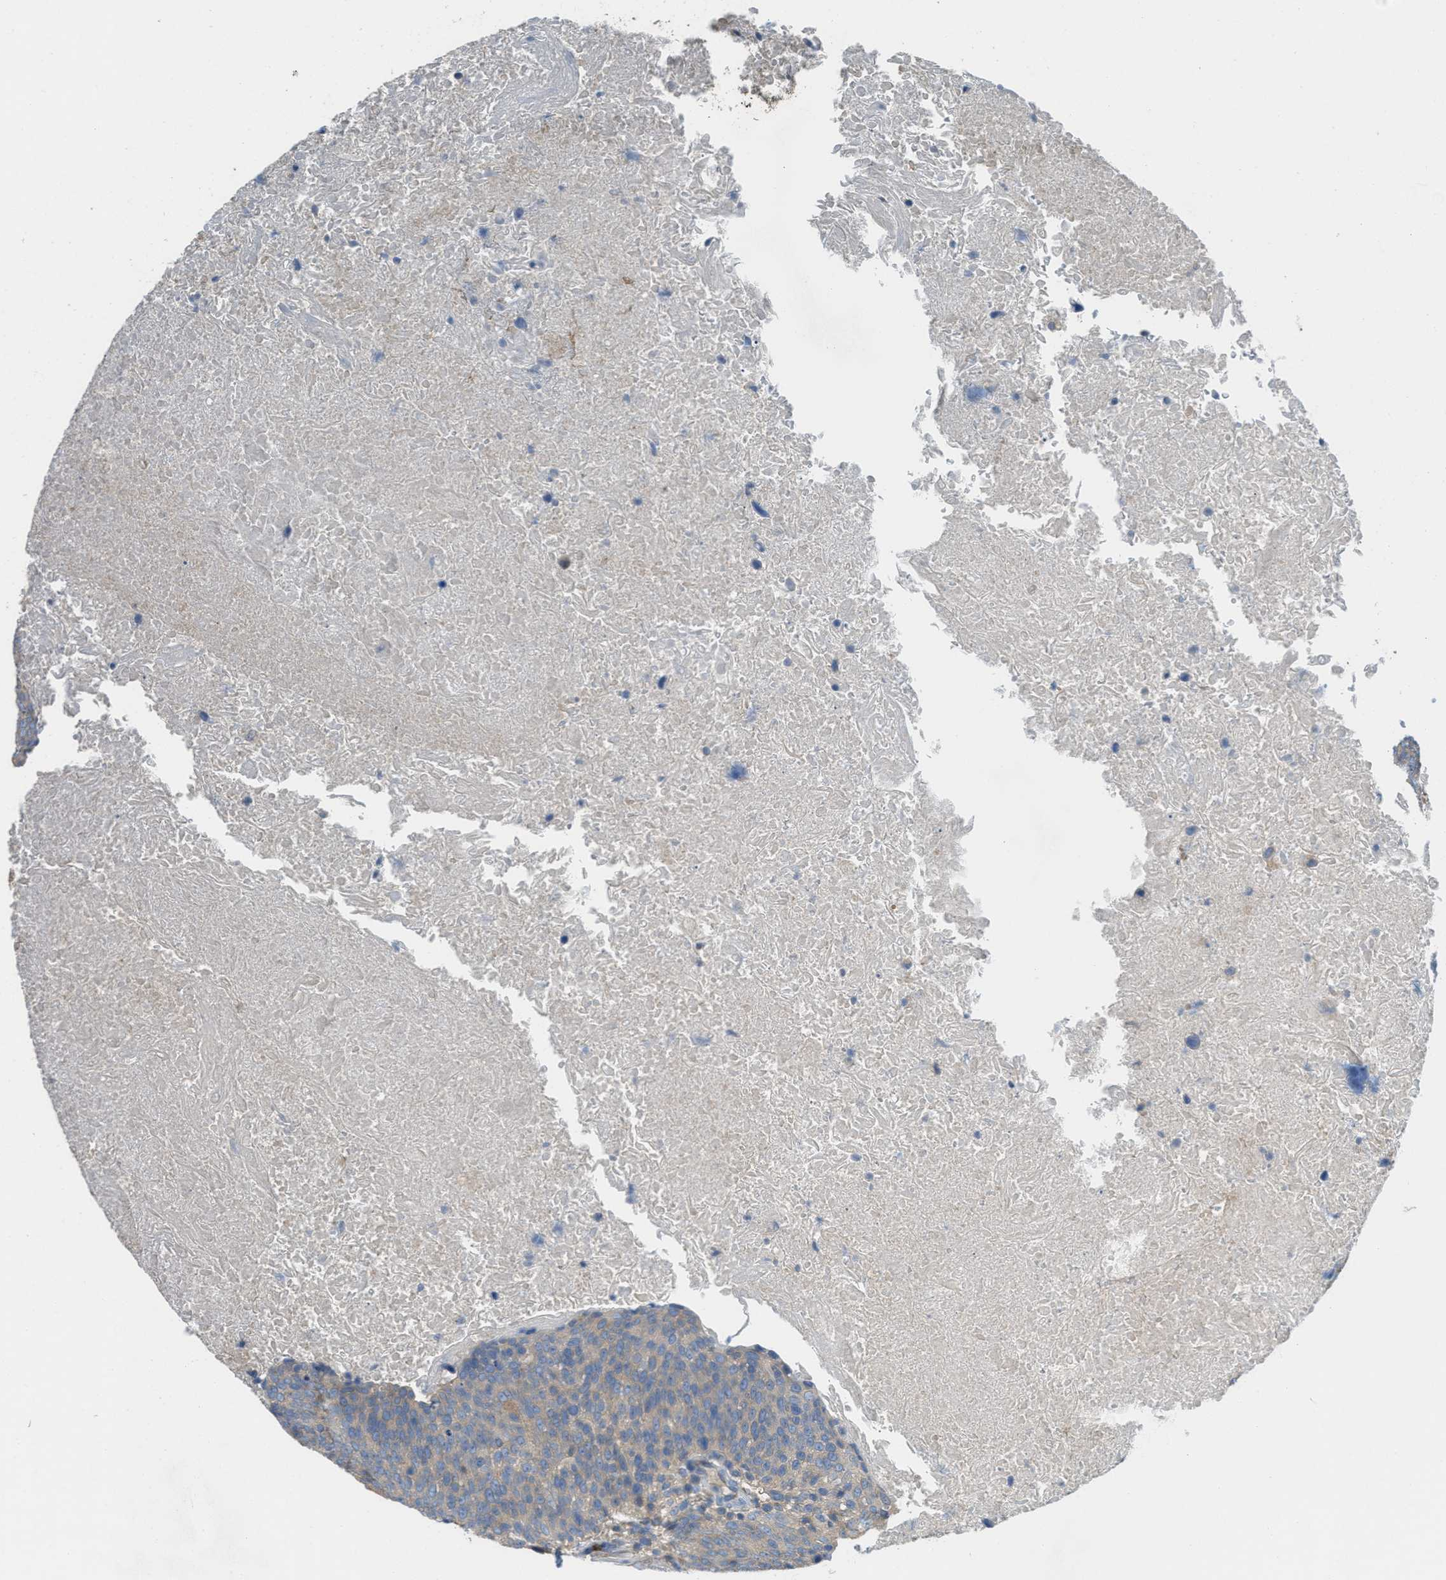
{"staining": {"intensity": "weak", "quantity": ">75%", "location": "cytoplasmic/membranous"}, "tissue": "head and neck cancer", "cell_type": "Tumor cells", "image_type": "cancer", "snomed": [{"axis": "morphology", "description": "Squamous cell carcinoma, NOS"}, {"axis": "morphology", "description": "Squamous cell carcinoma, metastatic, NOS"}, {"axis": "topography", "description": "Lymph node"}, {"axis": "topography", "description": "Head-Neck"}], "caption": "Immunohistochemical staining of squamous cell carcinoma (head and neck) shows weak cytoplasmic/membranous protein positivity in about >75% of tumor cells.", "gene": "UBA5", "patient": {"sex": "male", "age": 62}}